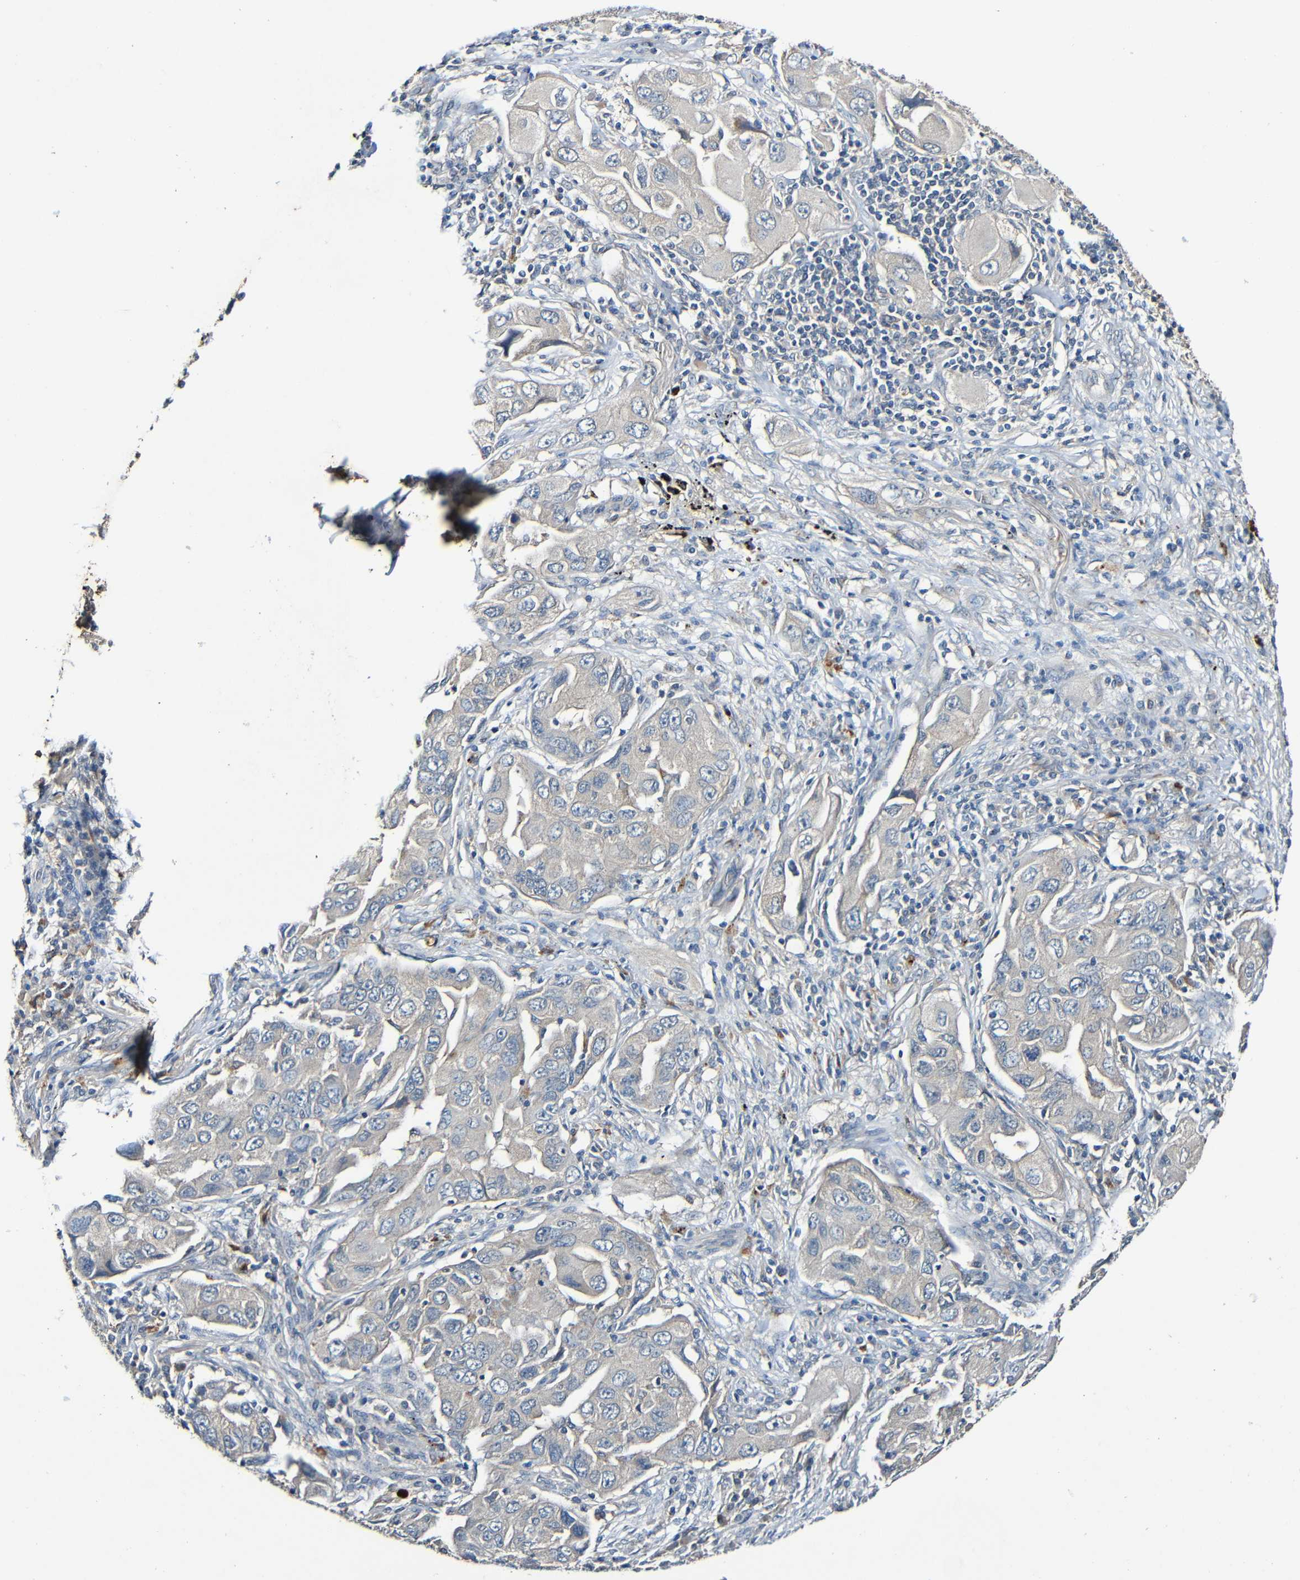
{"staining": {"intensity": "weak", "quantity": "<25%", "location": "cytoplasmic/membranous"}, "tissue": "lung cancer", "cell_type": "Tumor cells", "image_type": "cancer", "snomed": [{"axis": "morphology", "description": "Adenocarcinoma, NOS"}, {"axis": "topography", "description": "Lung"}], "caption": "Immunohistochemistry (IHC) histopathology image of lung adenocarcinoma stained for a protein (brown), which reveals no expression in tumor cells.", "gene": "LRRC70", "patient": {"sex": "female", "age": 65}}